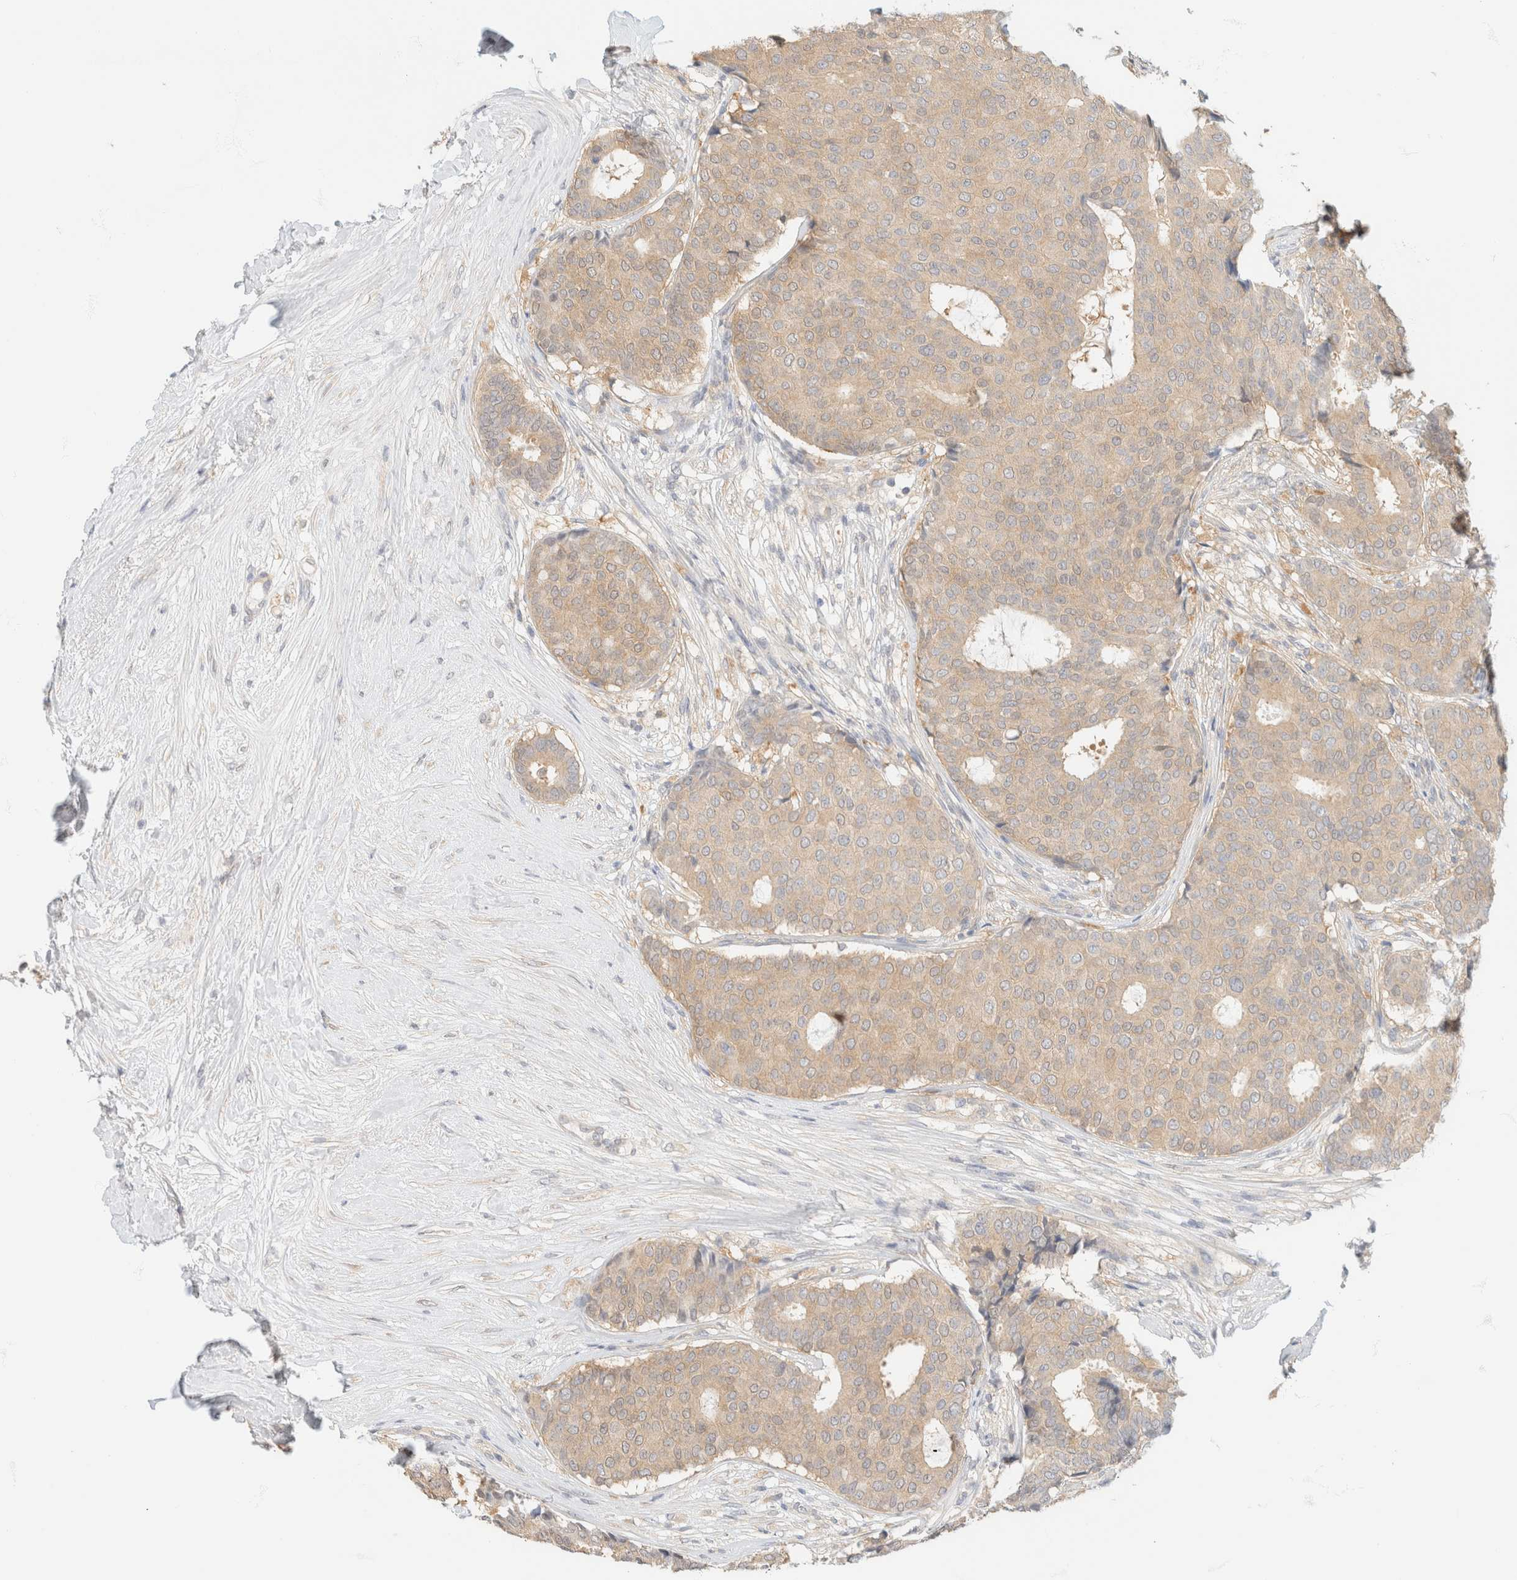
{"staining": {"intensity": "weak", "quantity": "25%-75%", "location": "cytoplasmic/membranous"}, "tissue": "breast cancer", "cell_type": "Tumor cells", "image_type": "cancer", "snomed": [{"axis": "morphology", "description": "Duct carcinoma"}, {"axis": "topography", "description": "Breast"}], "caption": "A high-resolution image shows IHC staining of intraductal carcinoma (breast), which displays weak cytoplasmic/membranous positivity in approximately 25%-75% of tumor cells. (IHC, brightfield microscopy, high magnification).", "gene": "GPI", "patient": {"sex": "female", "age": 75}}